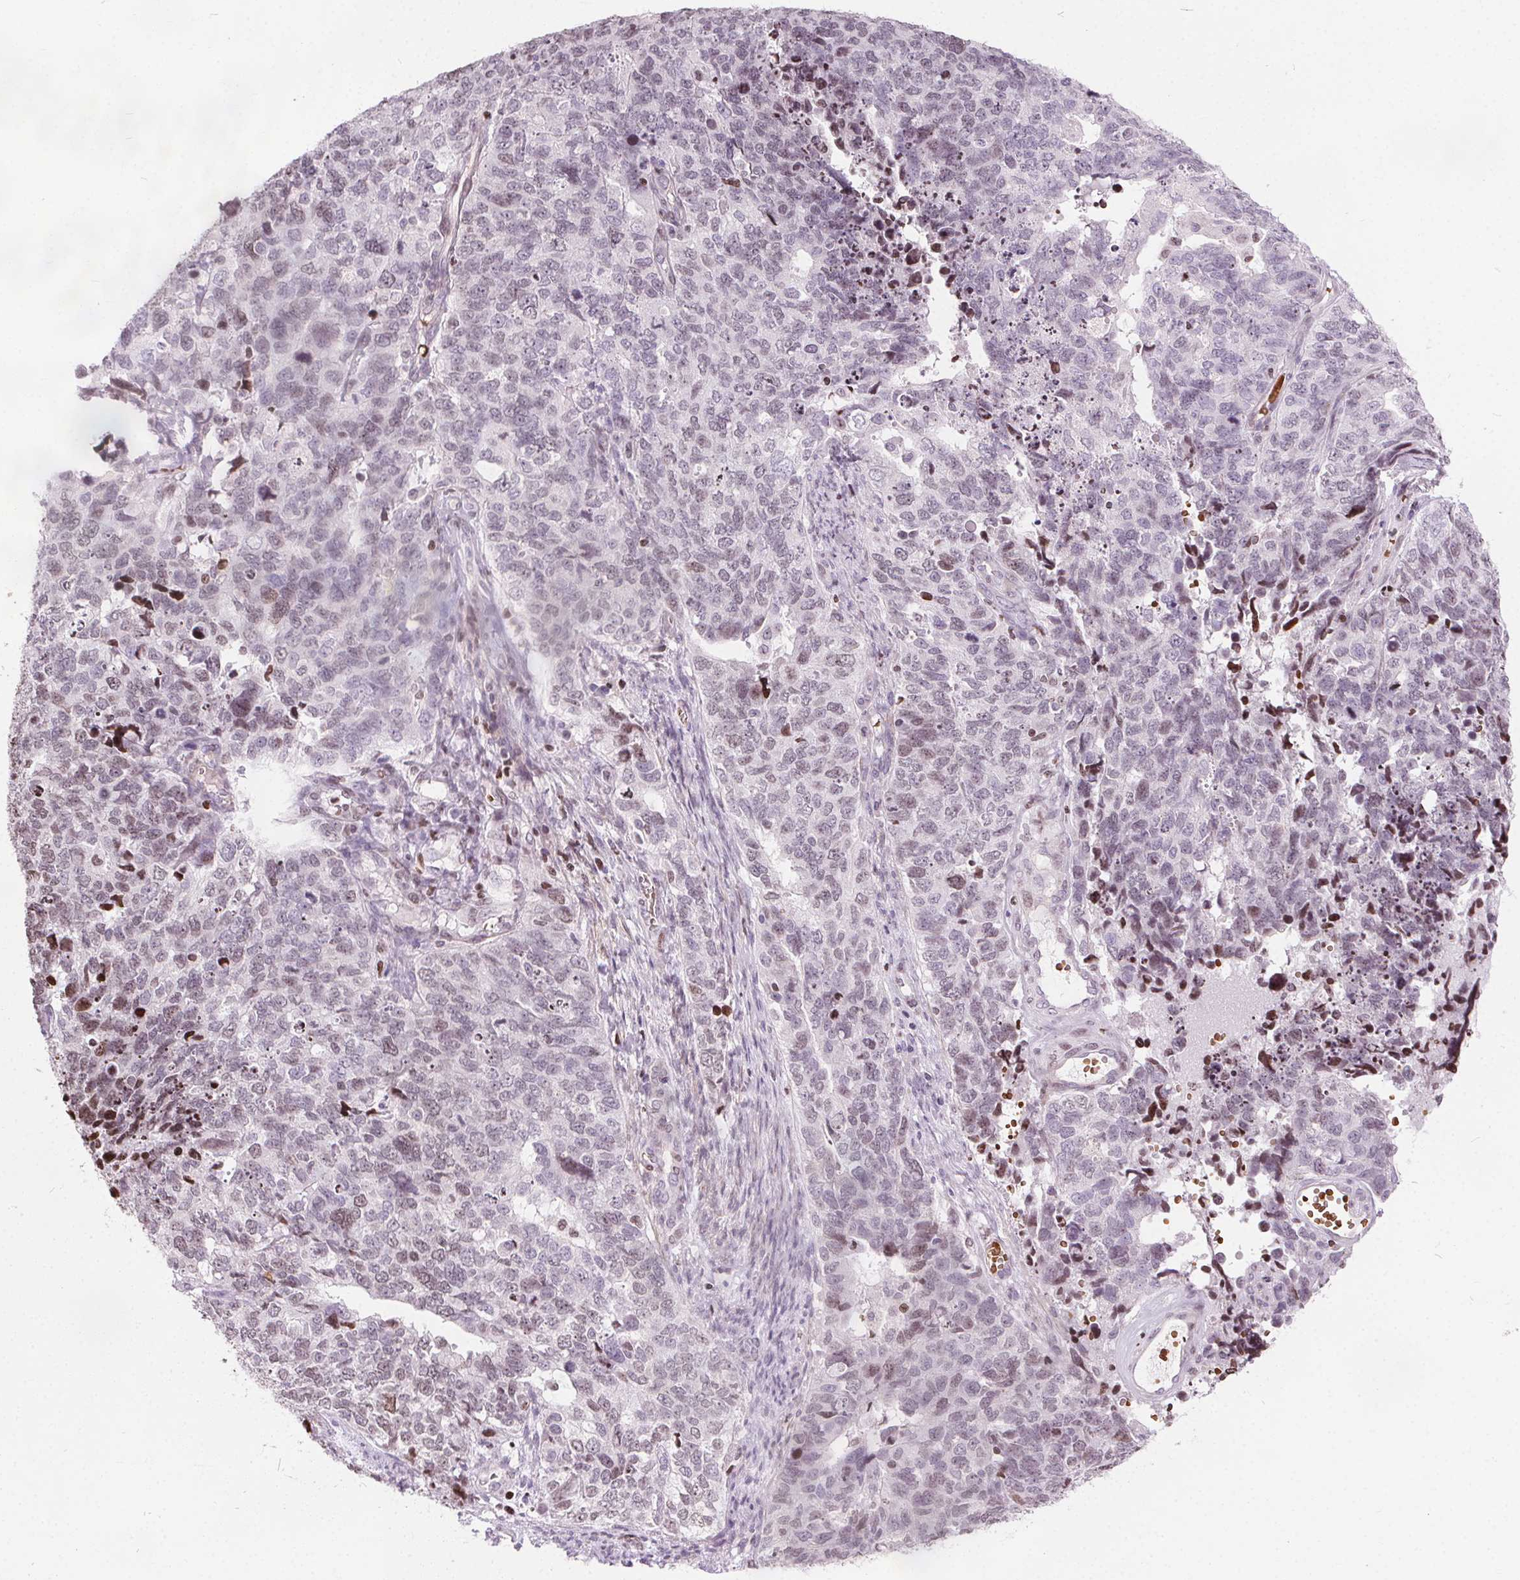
{"staining": {"intensity": "weak", "quantity": "<25%", "location": "nuclear"}, "tissue": "cervical cancer", "cell_type": "Tumor cells", "image_type": "cancer", "snomed": [{"axis": "morphology", "description": "Squamous cell carcinoma, NOS"}, {"axis": "topography", "description": "Cervix"}], "caption": "Tumor cells show no significant protein staining in squamous cell carcinoma (cervical).", "gene": "ISLR2", "patient": {"sex": "female", "age": 63}}